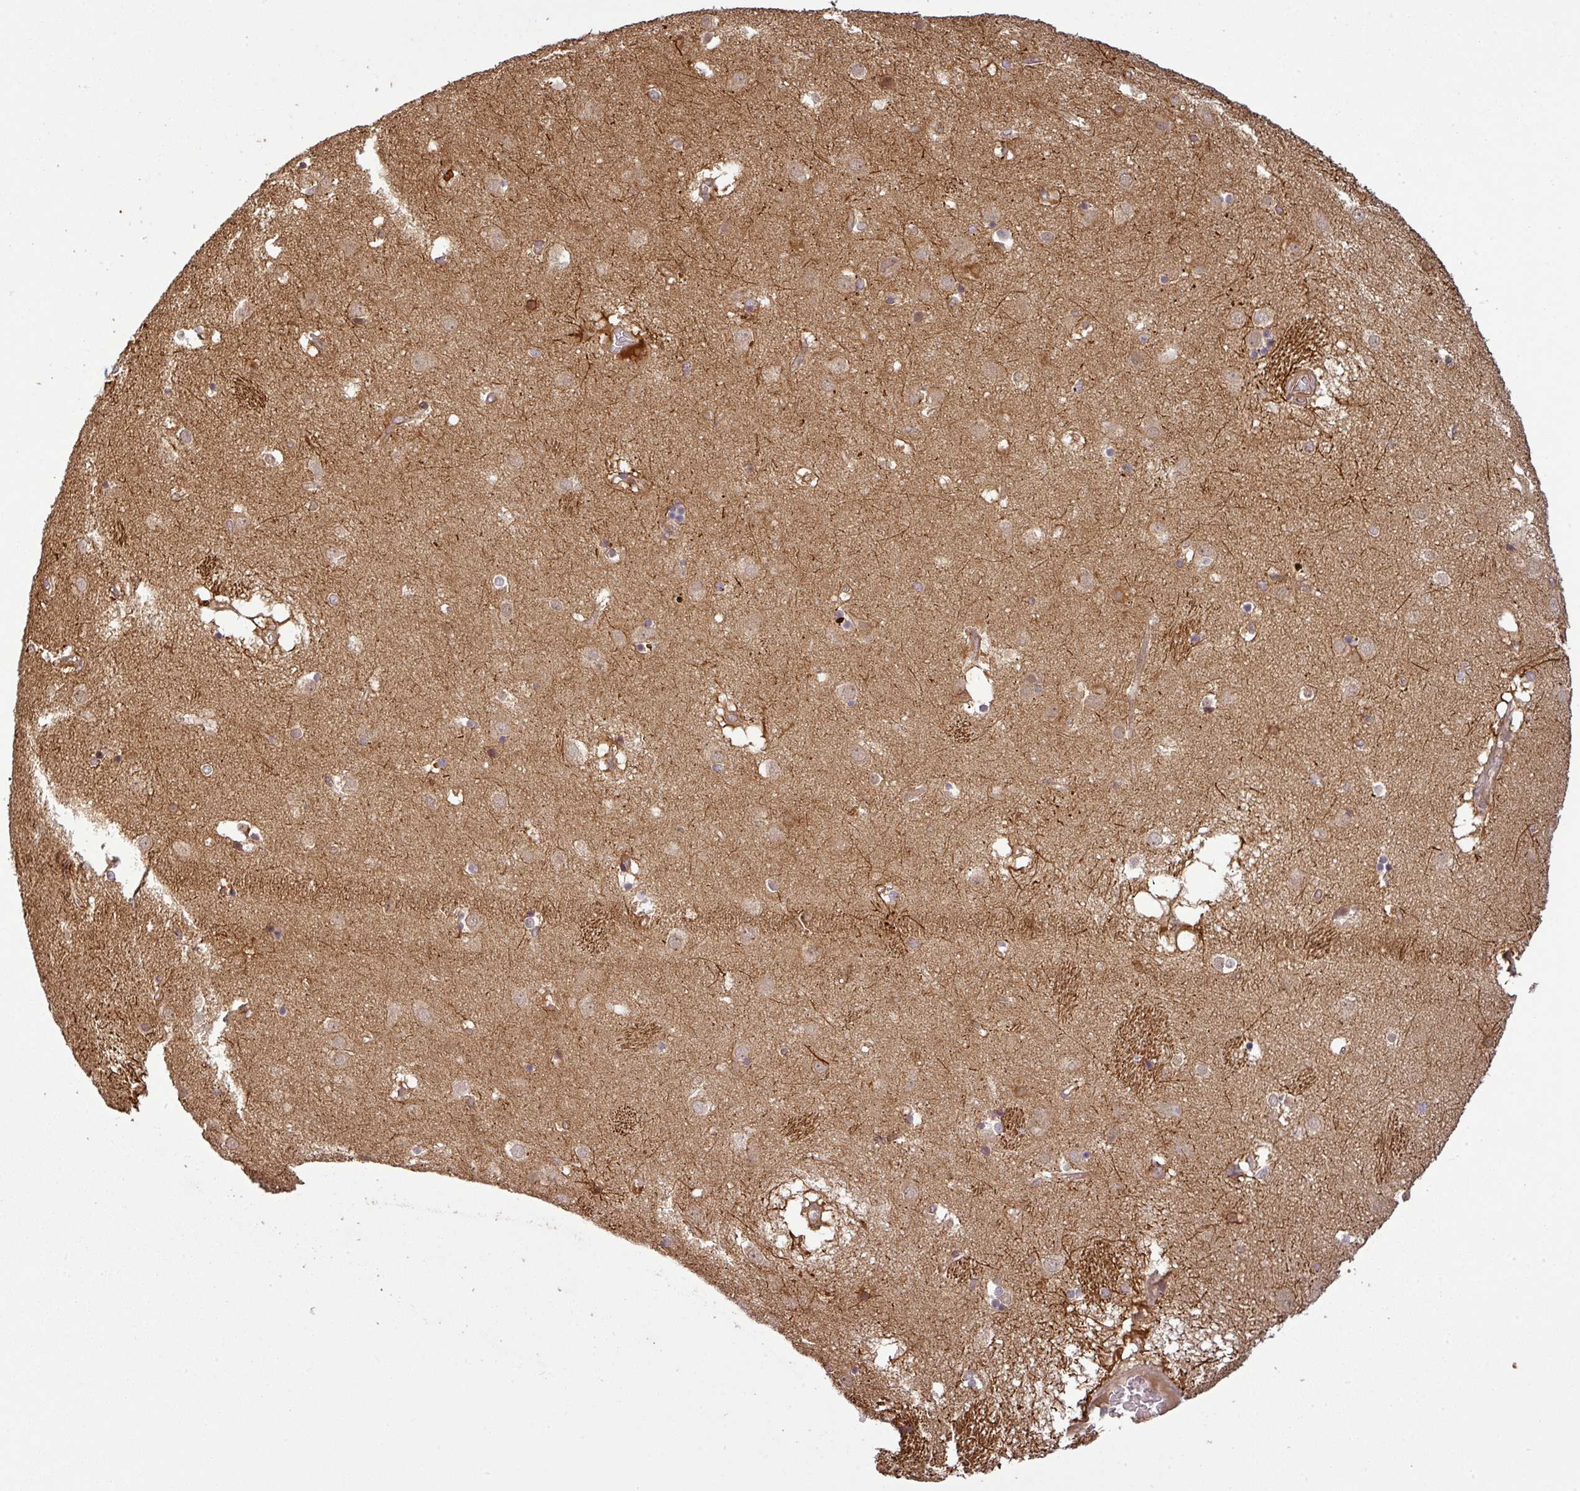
{"staining": {"intensity": "negative", "quantity": "none", "location": "none"}, "tissue": "caudate", "cell_type": "Glial cells", "image_type": "normal", "snomed": [{"axis": "morphology", "description": "Normal tissue, NOS"}, {"axis": "topography", "description": "Lateral ventricle wall"}], "caption": "DAB (3,3'-diaminobenzidine) immunohistochemical staining of benign caudate displays no significant staining in glial cells.", "gene": "MAP3K6", "patient": {"sex": "male", "age": 70}}